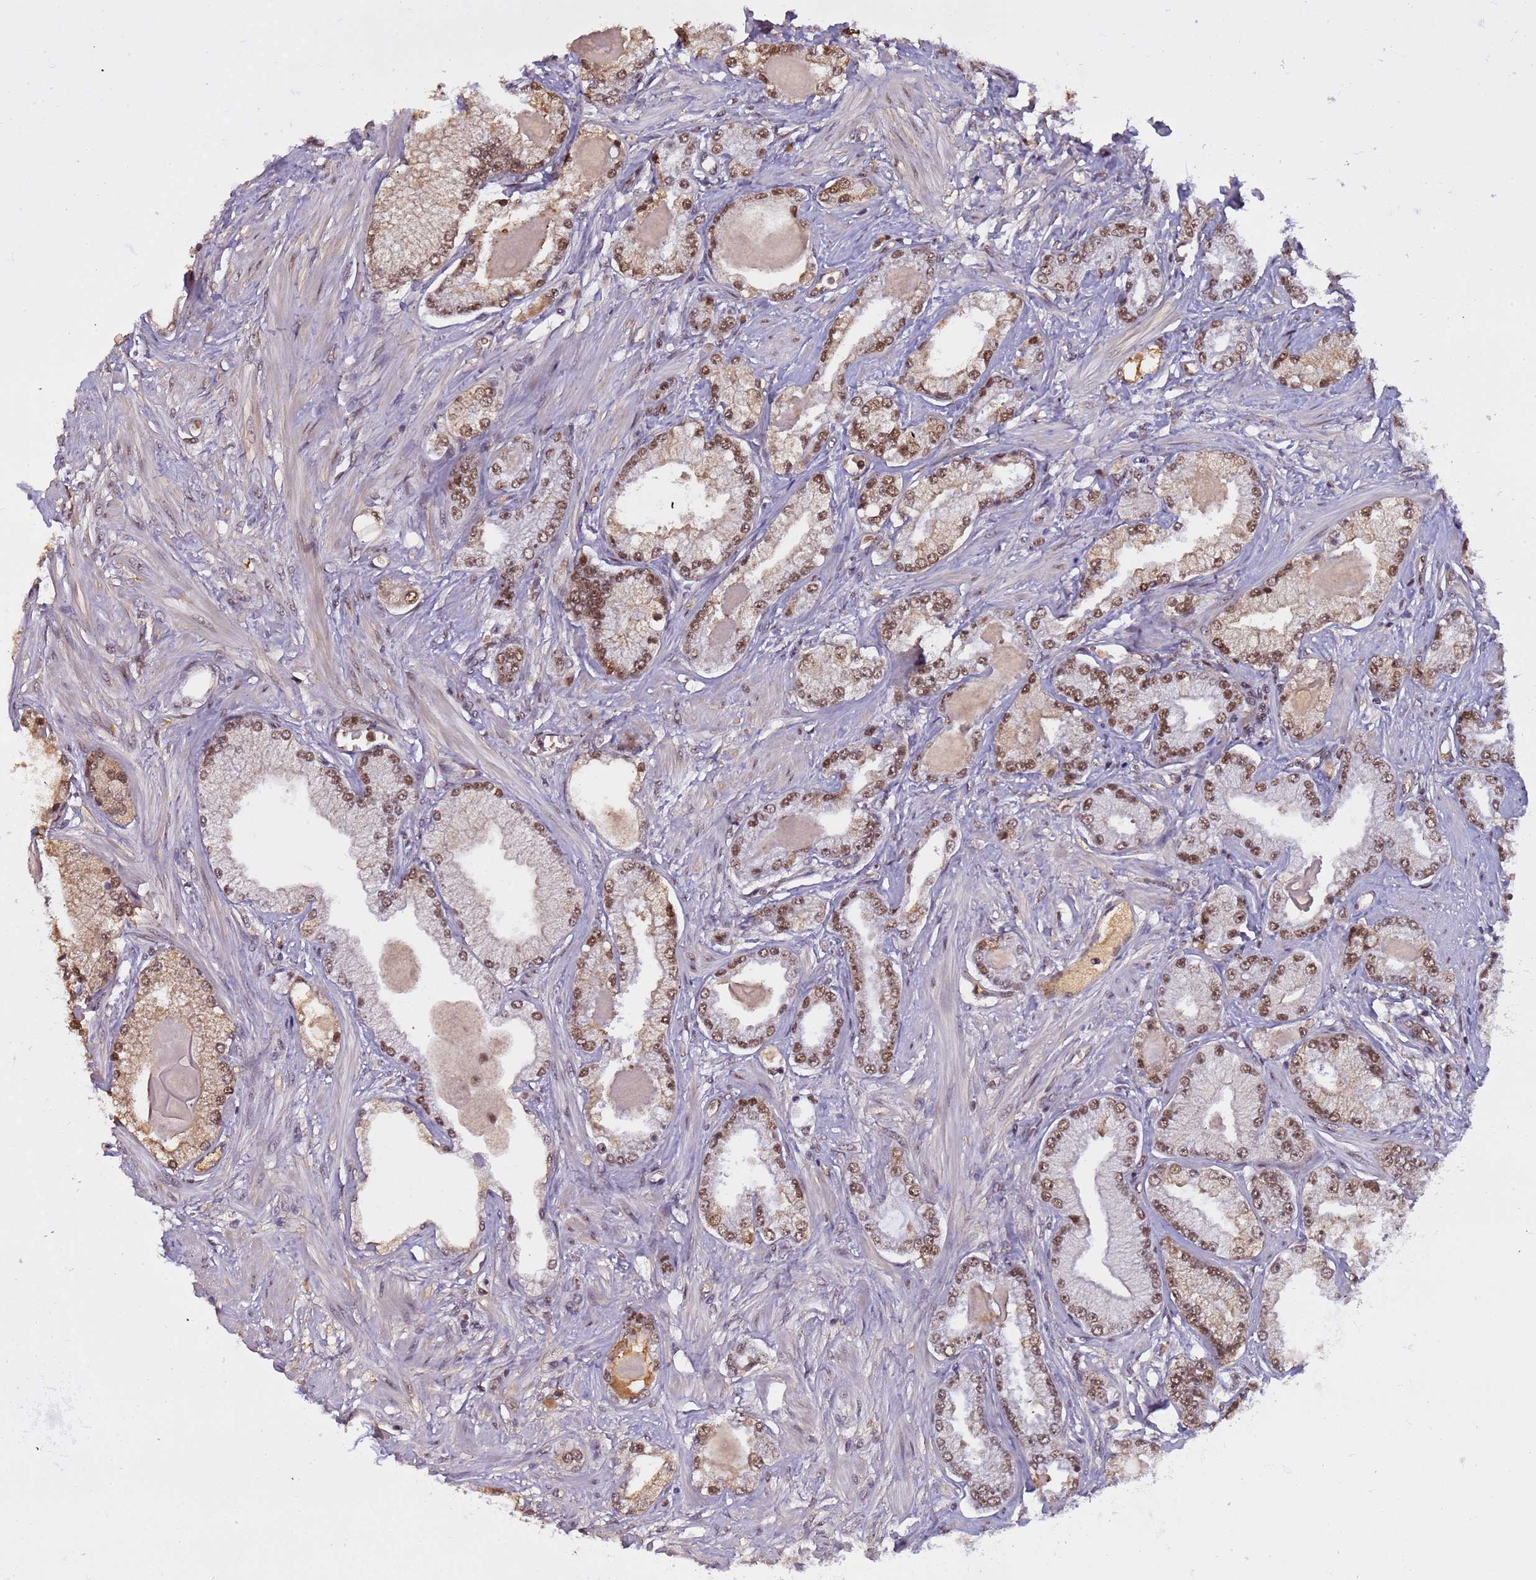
{"staining": {"intensity": "moderate", "quantity": ">75%", "location": "nuclear"}, "tissue": "prostate cancer", "cell_type": "Tumor cells", "image_type": "cancer", "snomed": [{"axis": "morphology", "description": "Adenocarcinoma, Low grade"}, {"axis": "topography", "description": "Prostate"}], "caption": "Prostate cancer (low-grade adenocarcinoma) stained with a brown dye demonstrates moderate nuclear positive staining in approximately >75% of tumor cells.", "gene": "SRRT", "patient": {"sex": "male", "age": 64}}